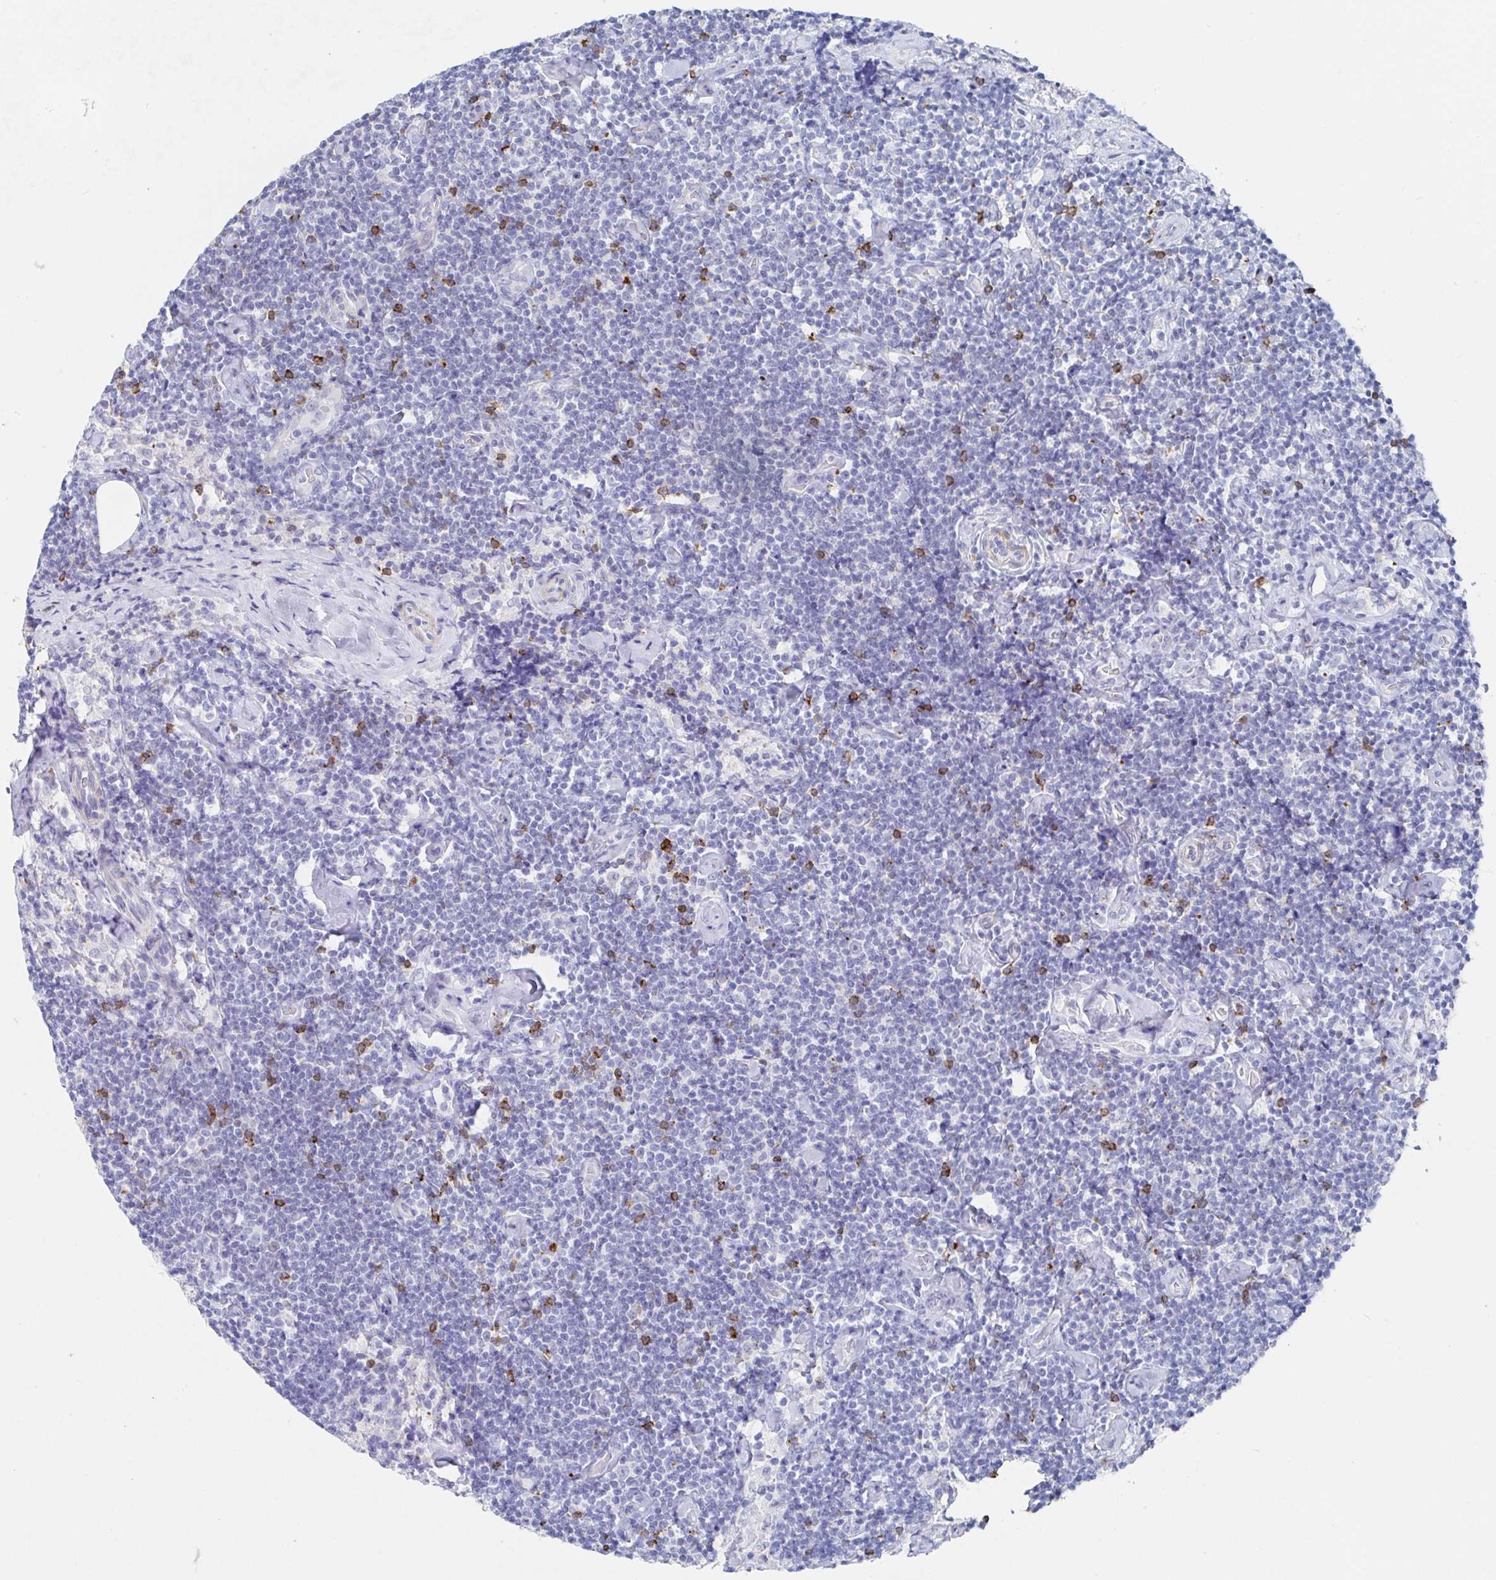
{"staining": {"intensity": "negative", "quantity": "none", "location": "none"}, "tissue": "lymphoma", "cell_type": "Tumor cells", "image_type": "cancer", "snomed": [{"axis": "morphology", "description": "Malignant lymphoma, non-Hodgkin's type, Low grade"}, {"axis": "topography", "description": "Lymph node"}], "caption": "An IHC image of lymphoma is shown. There is no staining in tumor cells of lymphoma.", "gene": "PACSIN1", "patient": {"sex": "male", "age": 81}}